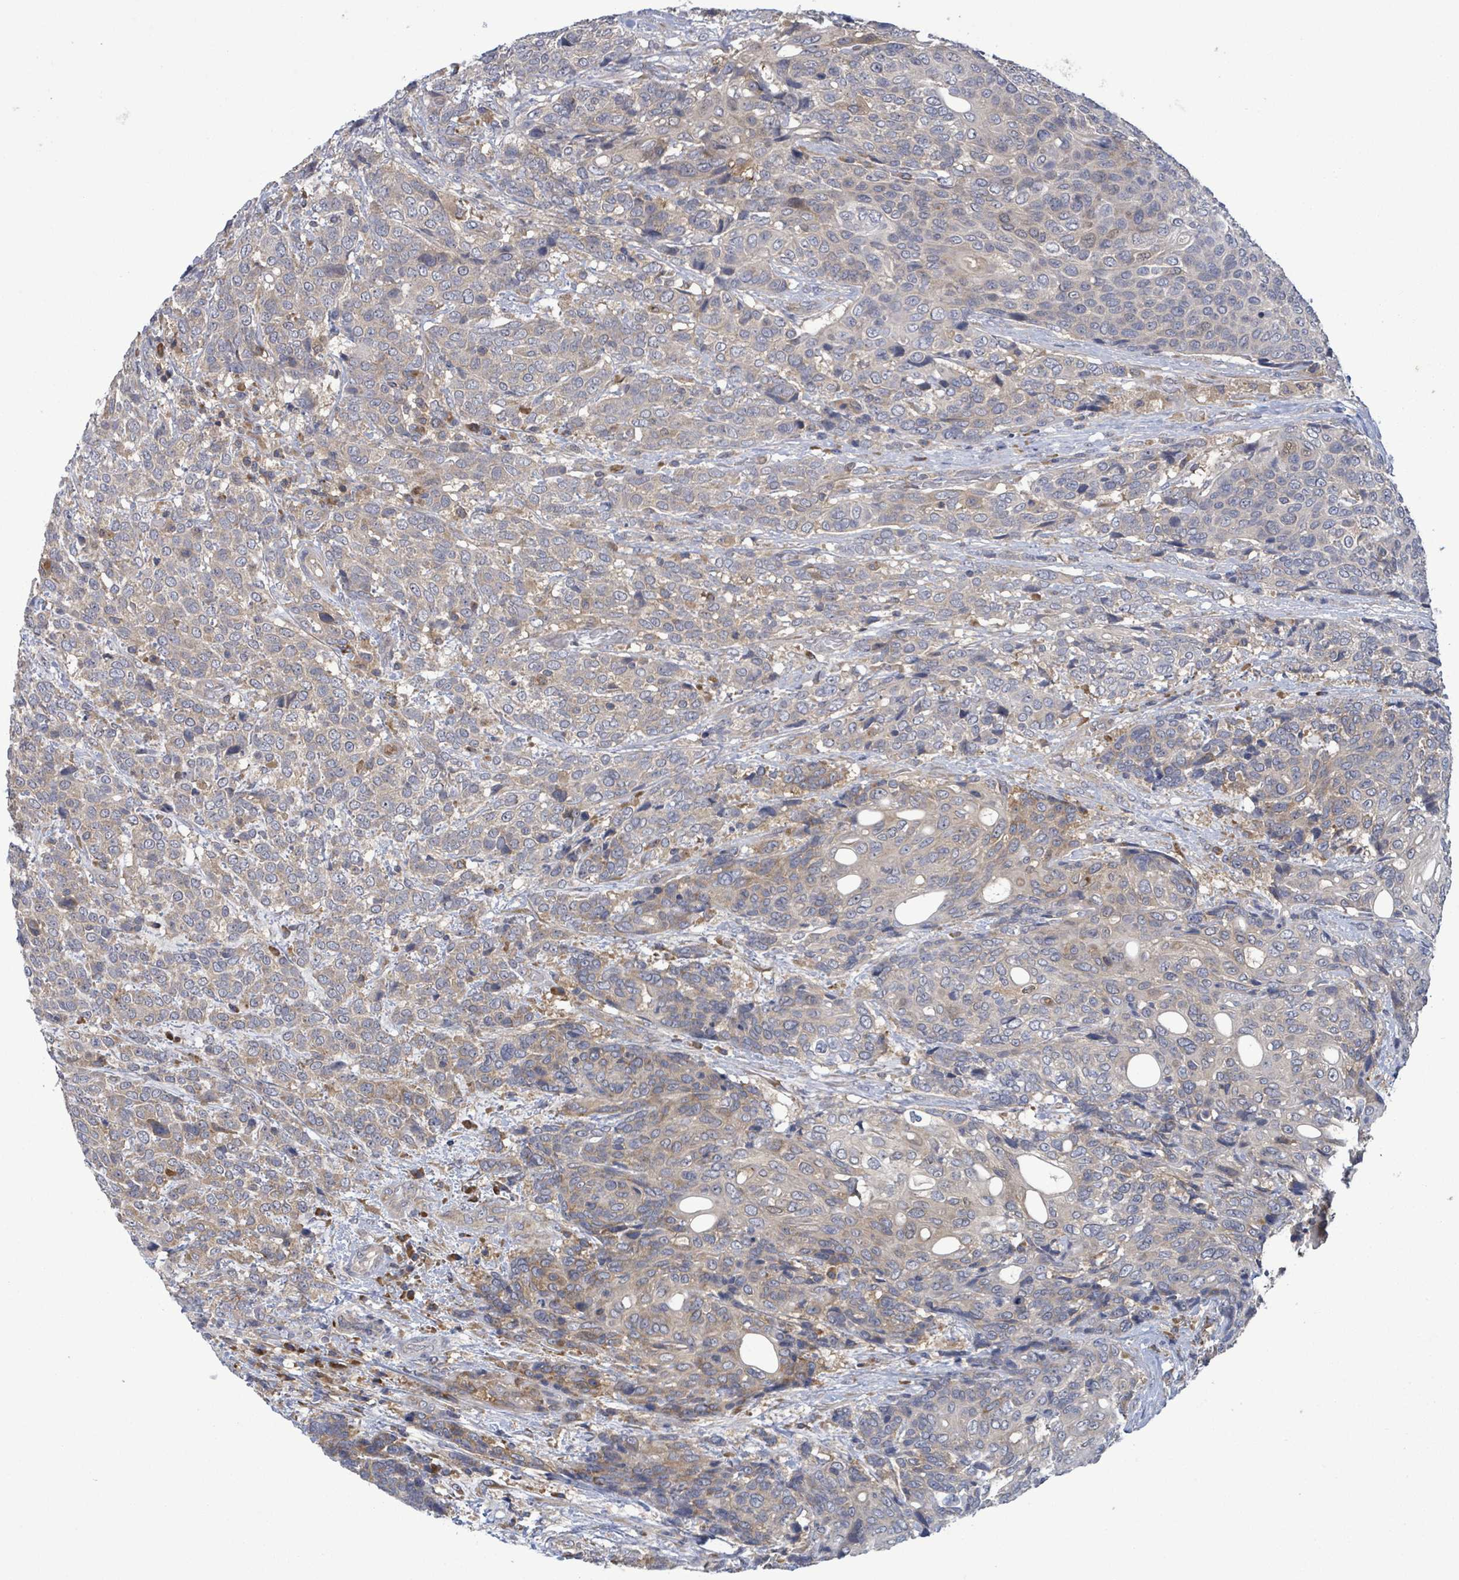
{"staining": {"intensity": "weak", "quantity": "25%-75%", "location": "cytoplasmic/membranous"}, "tissue": "urothelial cancer", "cell_type": "Tumor cells", "image_type": "cancer", "snomed": [{"axis": "morphology", "description": "Urothelial carcinoma, High grade"}, {"axis": "topography", "description": "Urinary bladder"}], "caption": "DAB (3,3'-diaminobenzidine) immunohistochemical staining of high-grade urothelial carcinoma demonstrates weak cytoplasmic/membranous protein expression in approximately 25%-75% of tumor cells. The protein is shown in brown color, while the nuclei are stained blue.", "gene": "SERPINE3", "patient": {"sex": "female", "age": 70}}